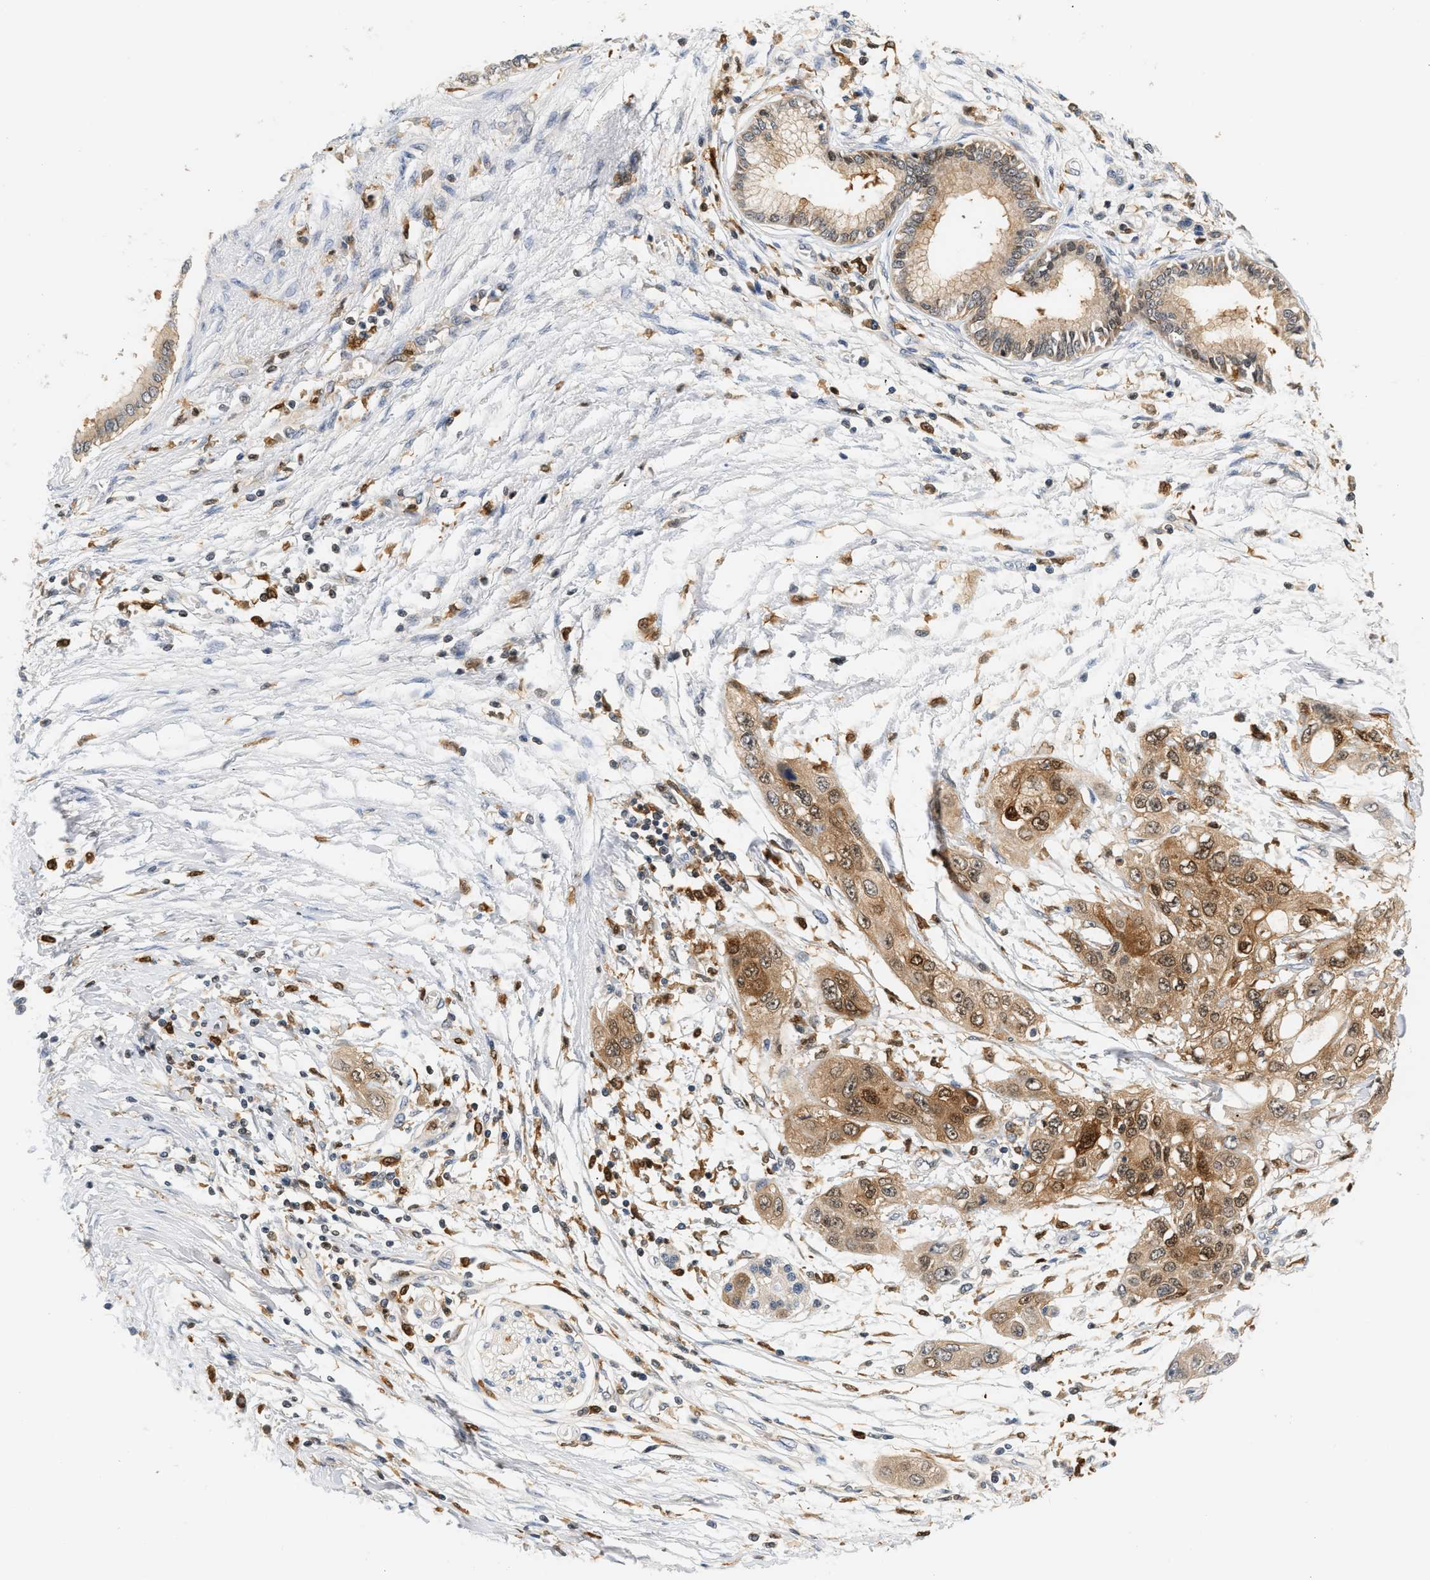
{"staining": {"intensity": "moderate", "quantity": ">75%", "location": "cytoplasmic/membranous"}, "tissue": "pancreatic cancer", "cell_type": "Tumor cells", "image_type": "cancer", "snomed": [{"axis": "morphology", "description": "Adenocarcinoma, NOS"}, {"axis": "topography", "description": "Pancreas"}], "caption": "Immunohistochemistry (IHC) staining of pancreatic cancer (adenocarcinoma), which reveals medium levels of moderate cytoplasmic/membranous staining in approximately >75% of tumor cells indicating moderate cytoplasmic/membranous protein expression. The staining was performed using DAB (brown) for protein detection and nuclei were counterstained in hematoxylin (blue).", "gene": "PYCARD", "patient": {"sex": "female", "age": 70}}